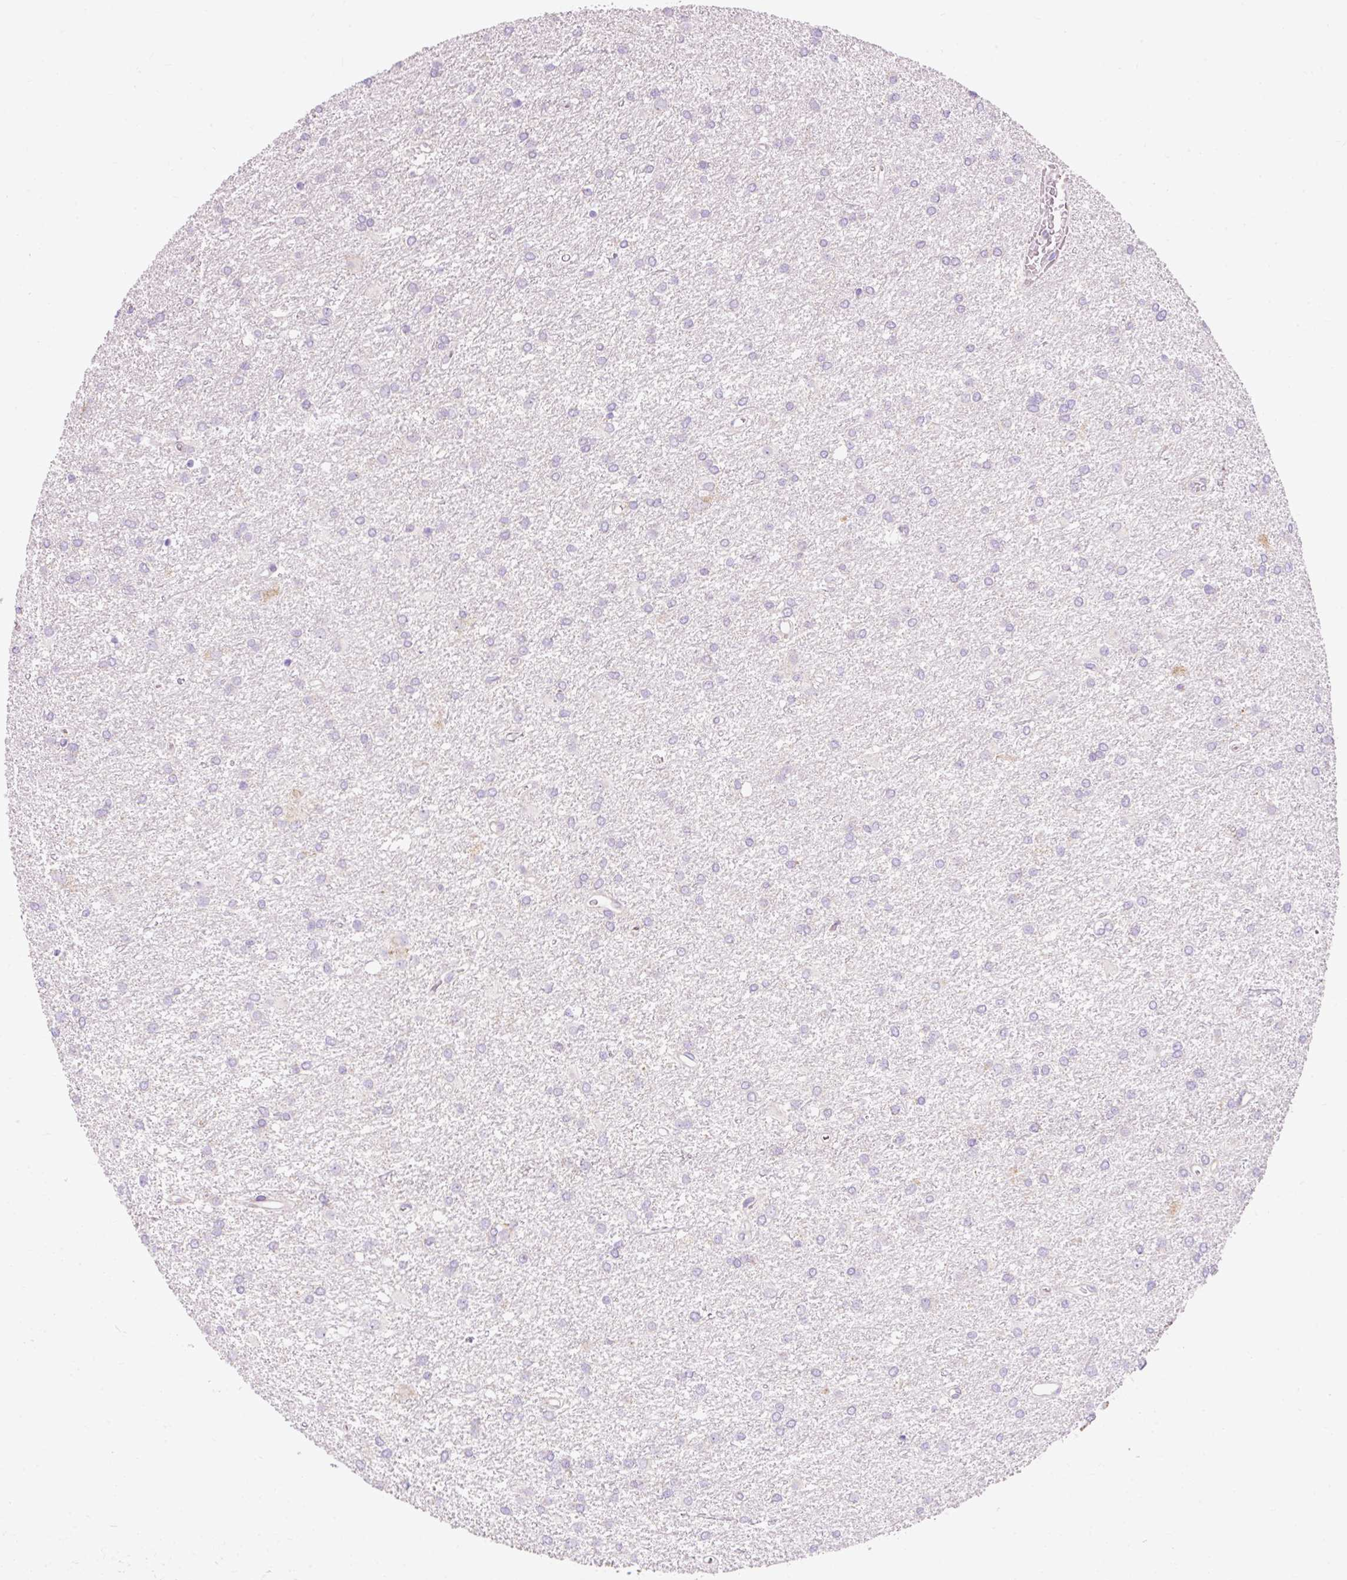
{"staining": {"intensity": "negative", "quantity": "none", "location": "none"}, "tissue": "glioma", "cell_type": "Tumor cells", "image_type": "cancer", "snomed": [{"axis": "morphology", "description": "Glioma, malignant, High grade"}, {"axis": "topography", "description": "Brain"}], "caption": "High magnification brightfield microscopy of glioma stained with DAB (3,3'-diaminobenzidine) (brown) and counterstained with hematoxylin (blue): tumor cells show no significant positivity.", "gene": "IMMT", "patient": {"sex": "female", "age": 50}}